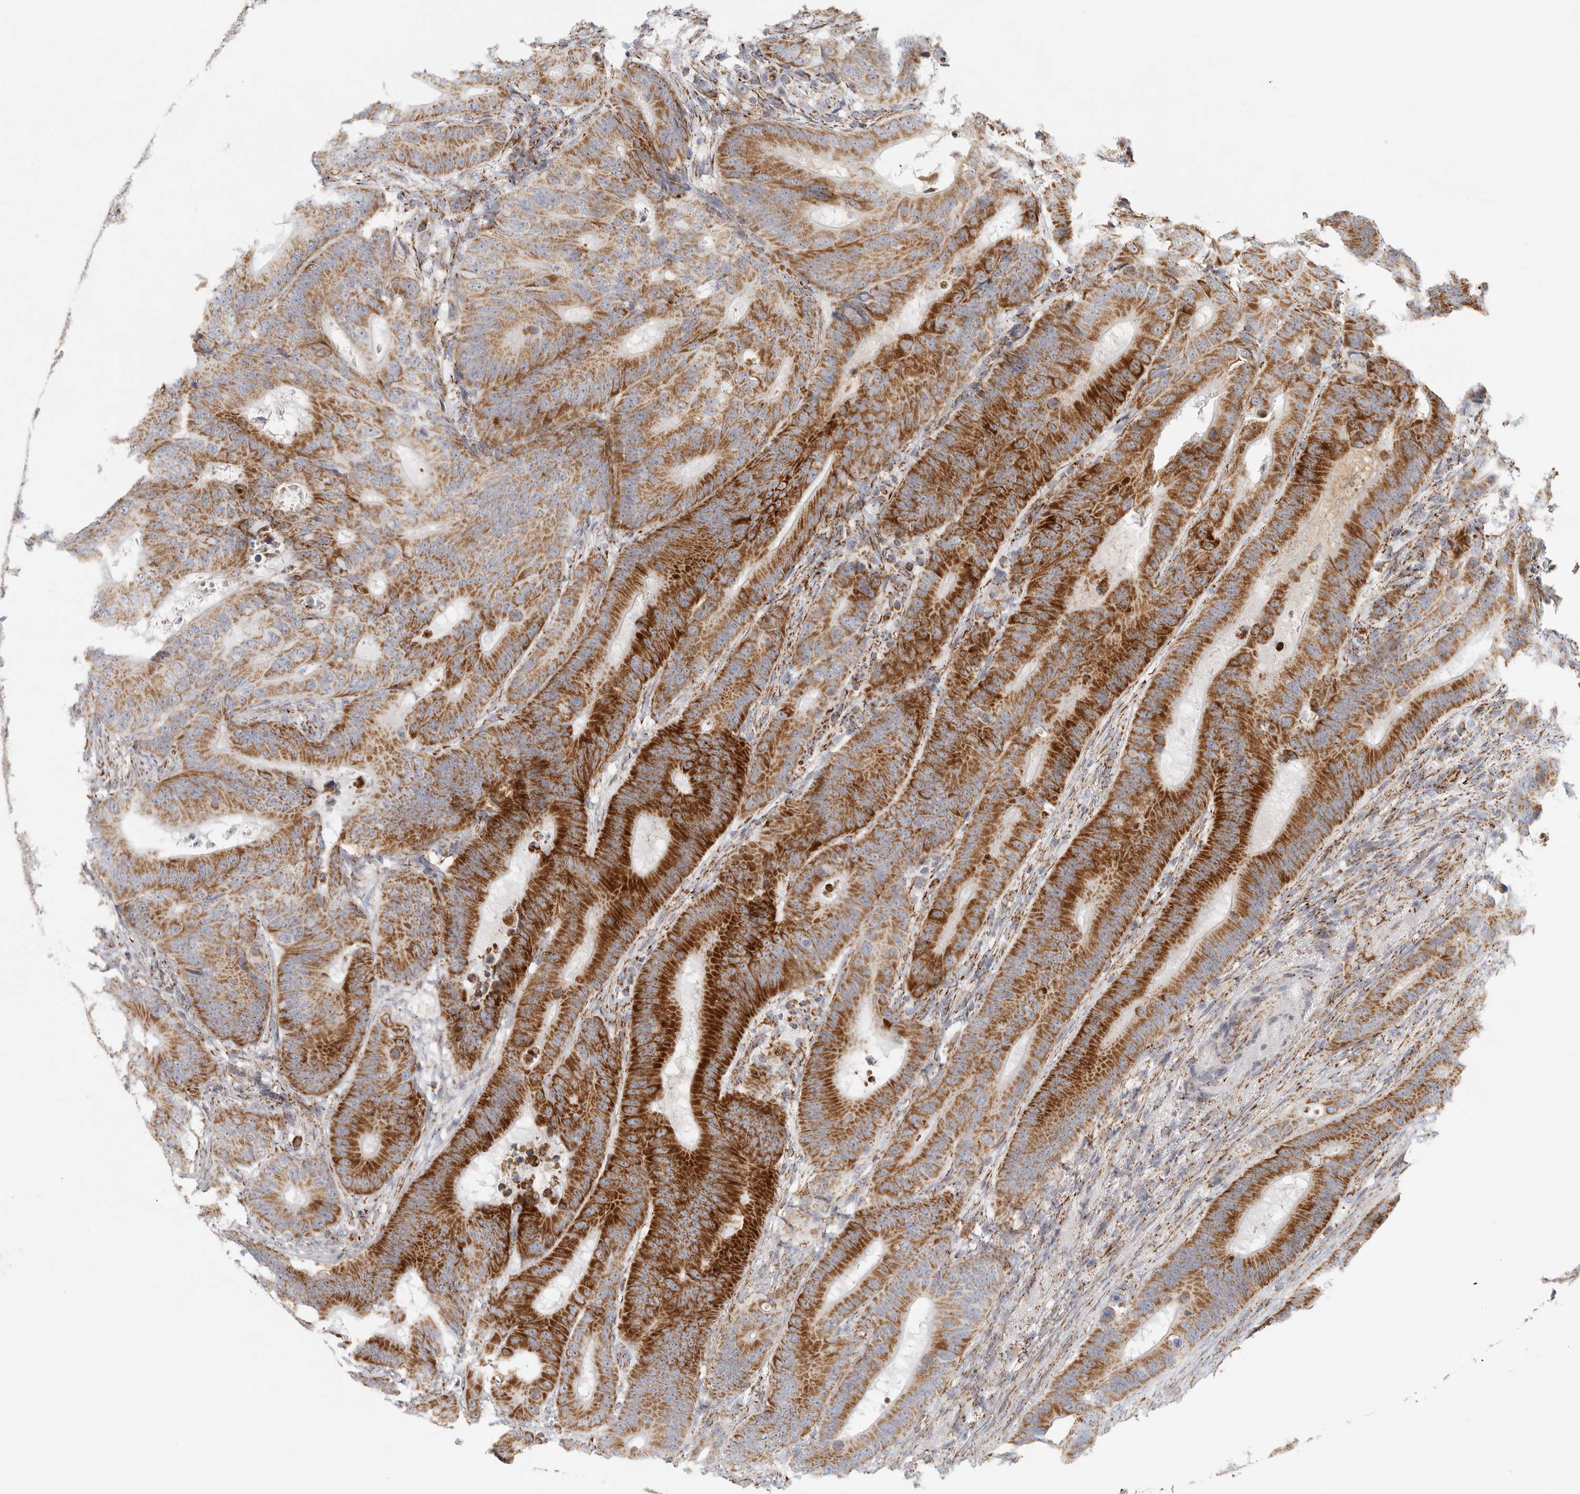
{"staining": {"intensity": "strong", "quantity": "25%-75%", "location": "cytoplasmic/membranous"}, "tissue": "colorectal cancer", "cell_type": "Tumor cells", "image_type": "cancer", "snomed": [{"axis": "morphology", "description": "Adenocarcinoma, NOS"}, {"axis": "topography", "description": "Colon"}], "caption": "An immunohistochemistry (IHC) photomicrograph of neoplastic tissue is shown. Protein staining in brown highlights strong cytoplasmic/membranous positivity in colorectal adenocarcinoma within tumor cells.", "gene": "SLC25A26", "patient": {"sex": "male", "age": 83}}